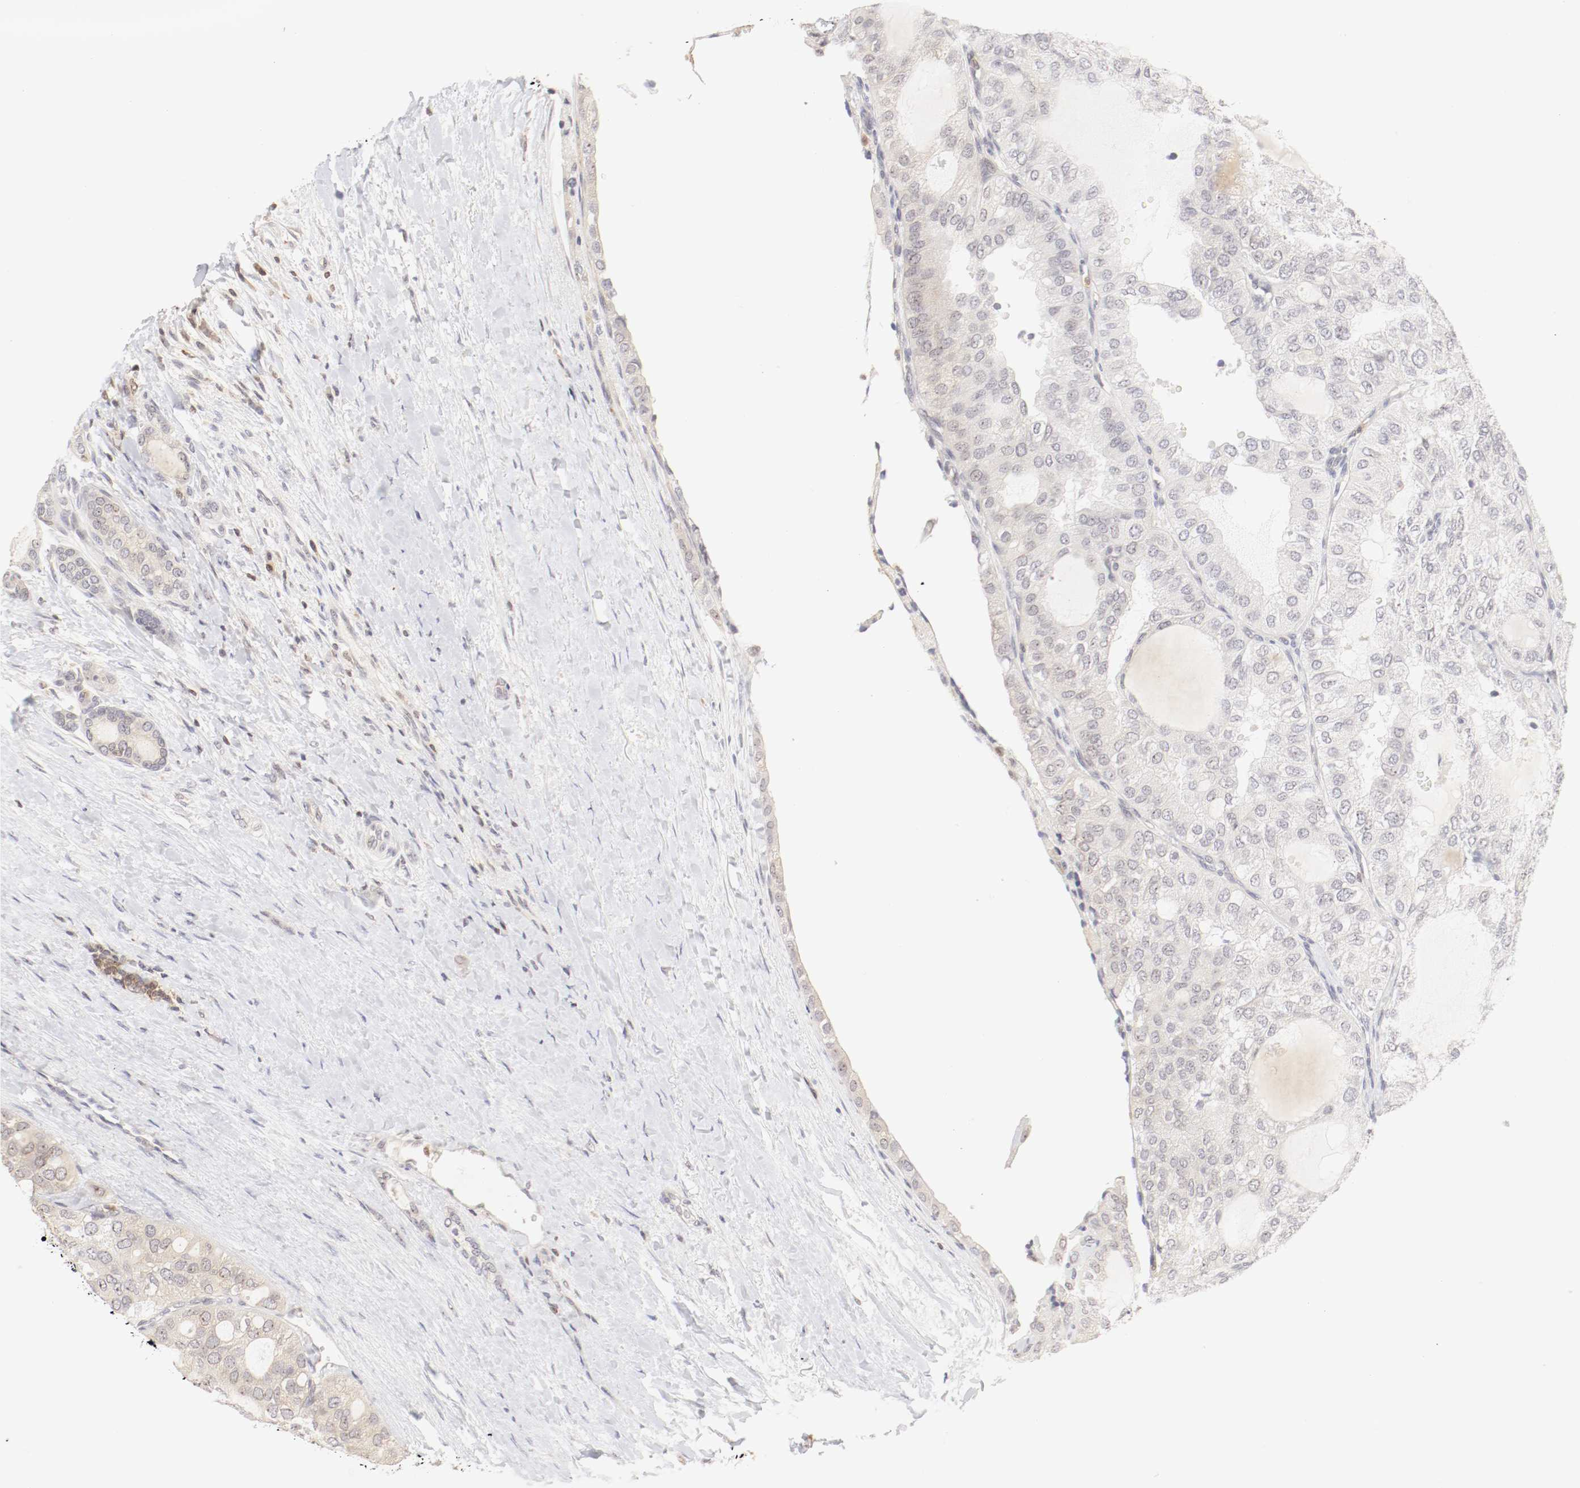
{"staining": {"intensity": "negative", "quantity": "none", "location": "none"}, "tissue": "thyroid cancer", "cell_type": "Tumor cells", "image_type": "cancer", "snomed": [{"axis": "morphology", "description": "Follicular adenoma carcinoma, NOS"}, {"axis": "topography", "description": "Thyroid gland"}], "caption": "Thyroid follicular adenoma carcinoma stained for a protein using immunohistochemistry displays no positivity tumor cells.", "gene": "KIF2A", "patient": {"sex": "male", "age": 75}}